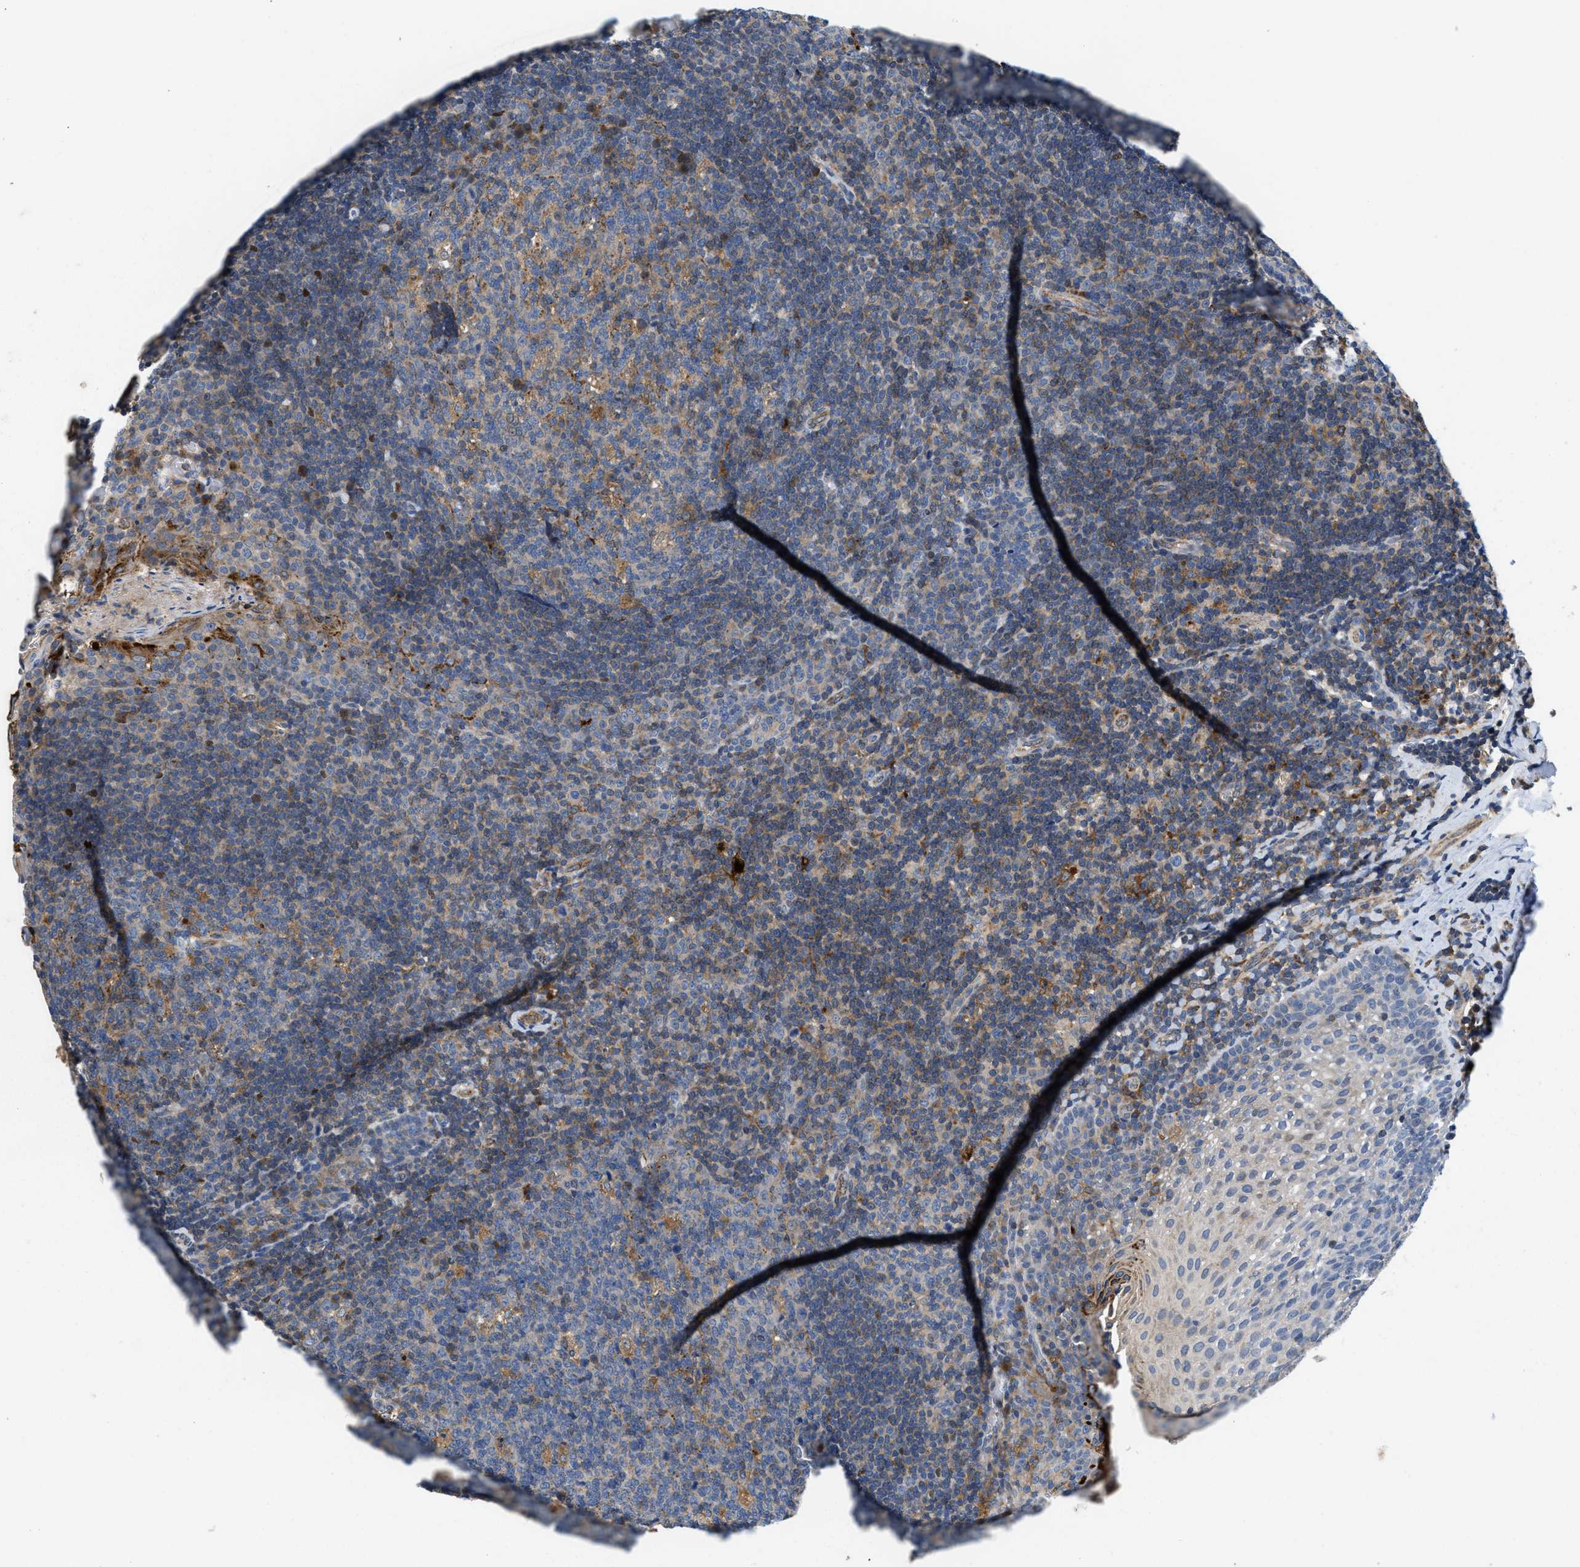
{"staining": {"intensity": "moderate", "quantity": "<25%", "location": "cytoplasmic/membranous"}, "tissue": "tonsil", "cell_type": "Germinal center cells", "image_type": "normal", "snomed": [{"axis": "morphology", "description": "Normal tissue, NOS"}, {"axis": "topography", "description": "Tonsil"}], "caption": "Approximately <25% of germinal center cells in benign human tonsil show moderate cytoplasmic/membranous protein positivity as visualized by brown immunohistochemical staining.", "gene": "ENPP4", "patient": {"sex": "male", "age": 17}}